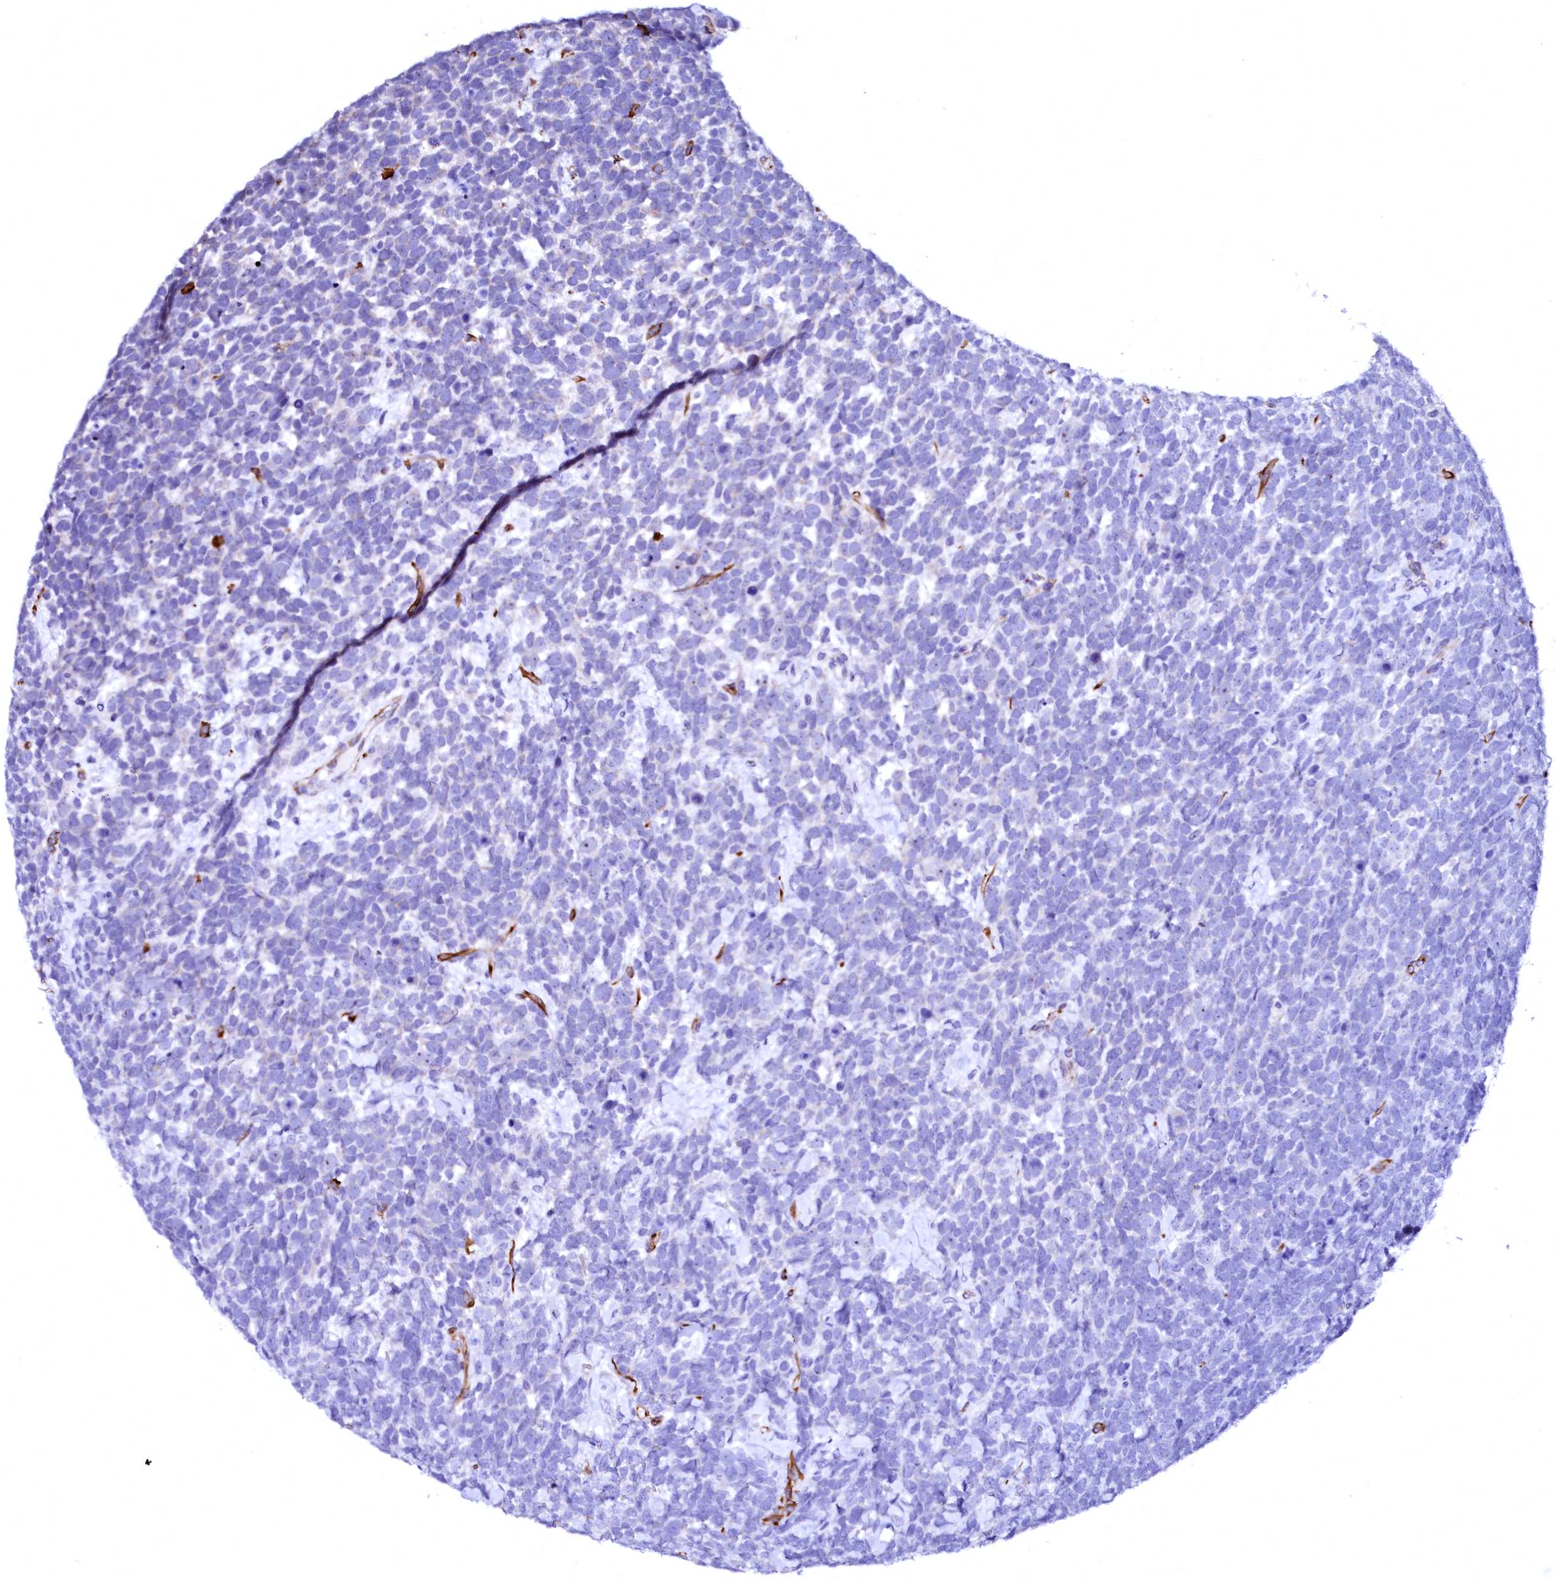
{"staining": {"intensity": "negative", "quantity": "none", "location": "none"}, "tissue": "urothelial cancer", "cell_type": "Tumor cells", "image_type": "cancer", "snomed": [{"axis": "morphology", "description": "Urothelial carcinoma, High grade"}, {"axis": "topography", "description": "Urinary bladder"}], "caption": "Tumor cells show no significant protein positivity in urothelial cancer. (DAB immunohistochemistry (IHC) visualized using brightfield microscopy, high magnification).", "gene": "SFR1", "patient": {"sex": "female", "age": 82}}